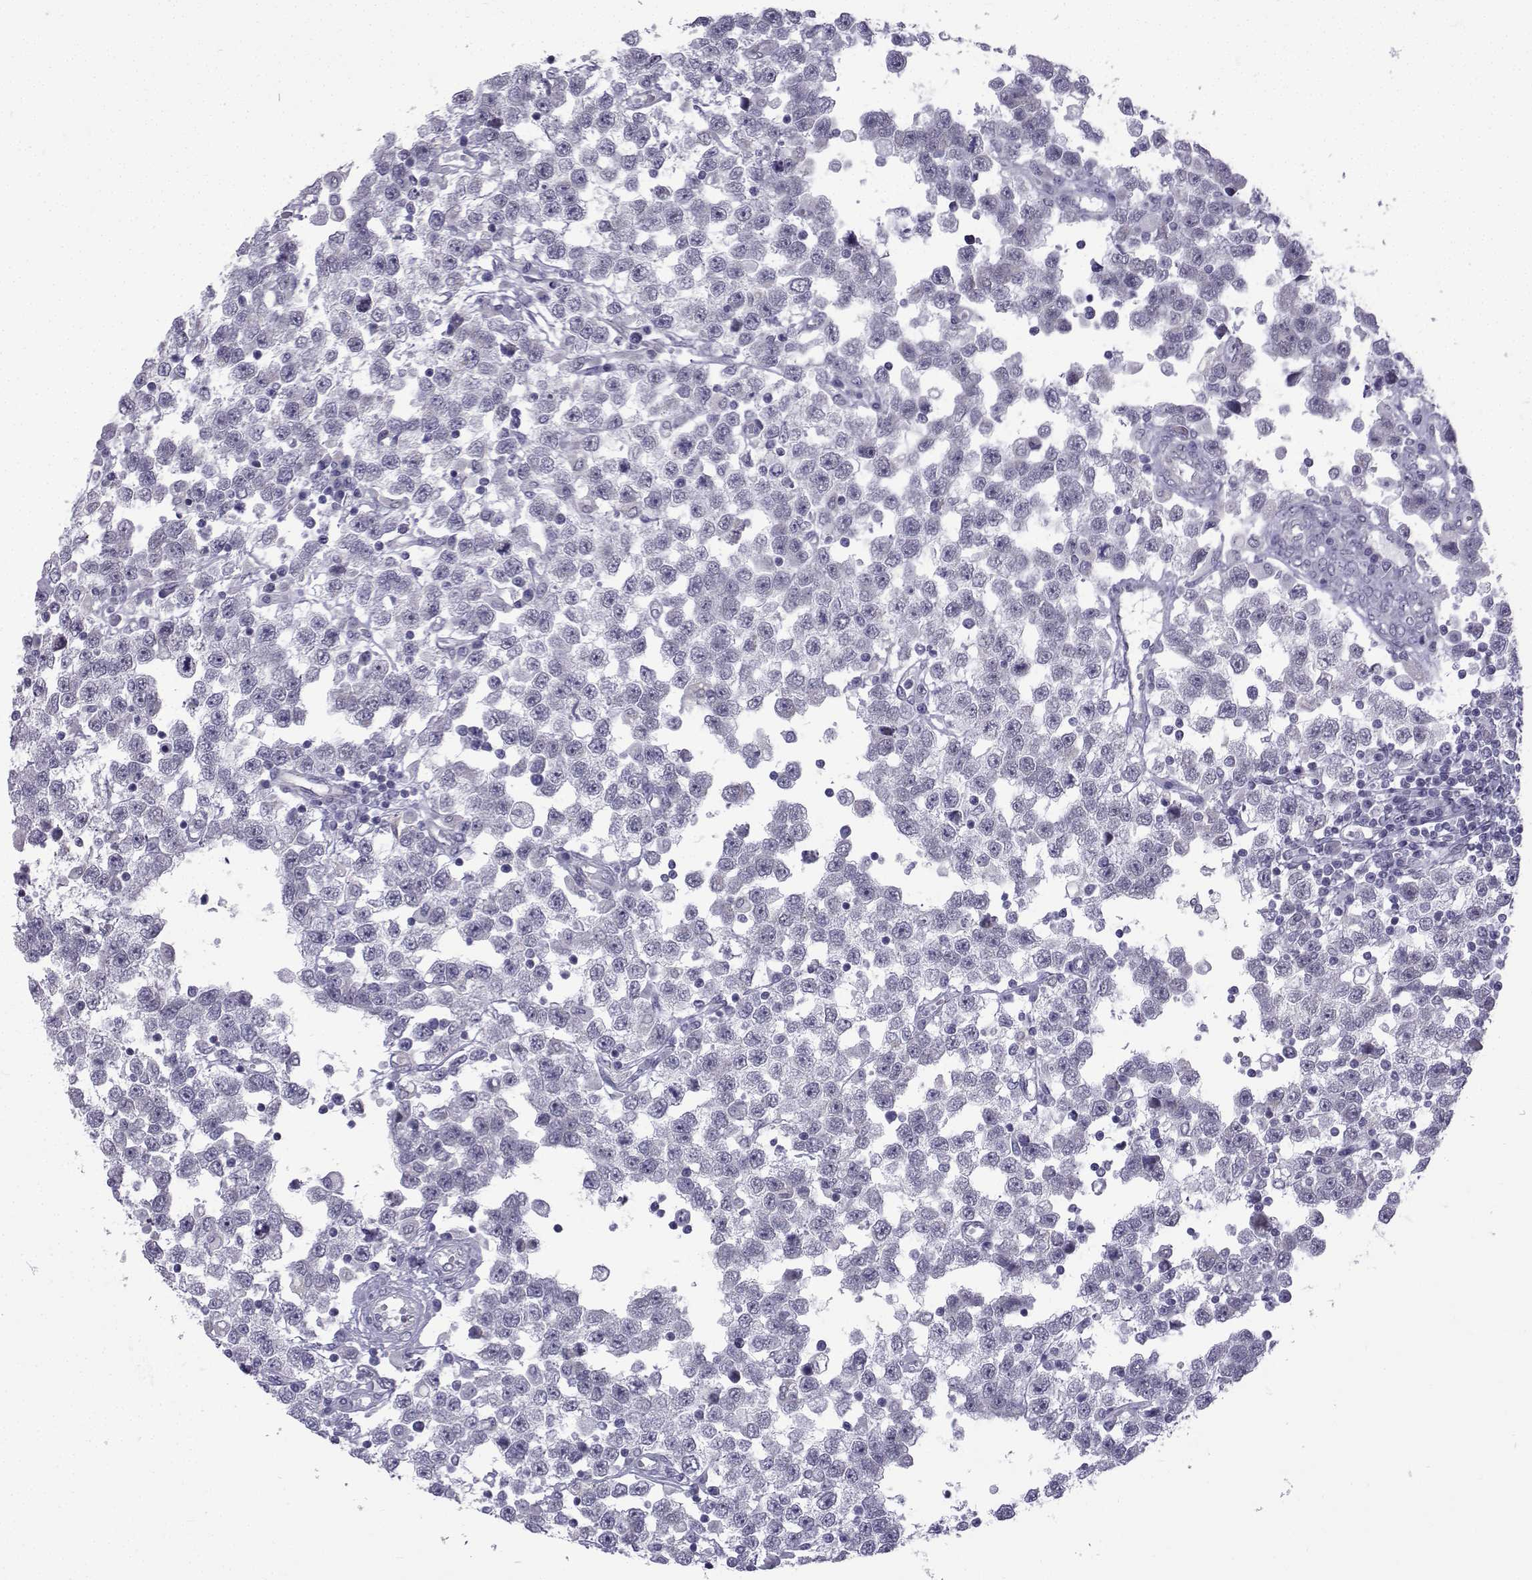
{"staining": {"intensity": "negative", "quantity": "none", "location": "none"}, "tissue": "testis cancer", "cell_type": "Tumor cells", "image_type": "cancer", "snomed": [{"axis": "morphology", "description": "Seminoma, NOS"}, {"axis": "topography", "description": "Testis"}], "caption": "Immunohistochemical staining of human seminoma (testis) demonstrates no significant positivity in tumor cells. (DAB immunohistochemistry (IHC) with hematoxylin counter stain).", "gene": "CFAP53", "patient": {"sex": "male", "age": 34}}